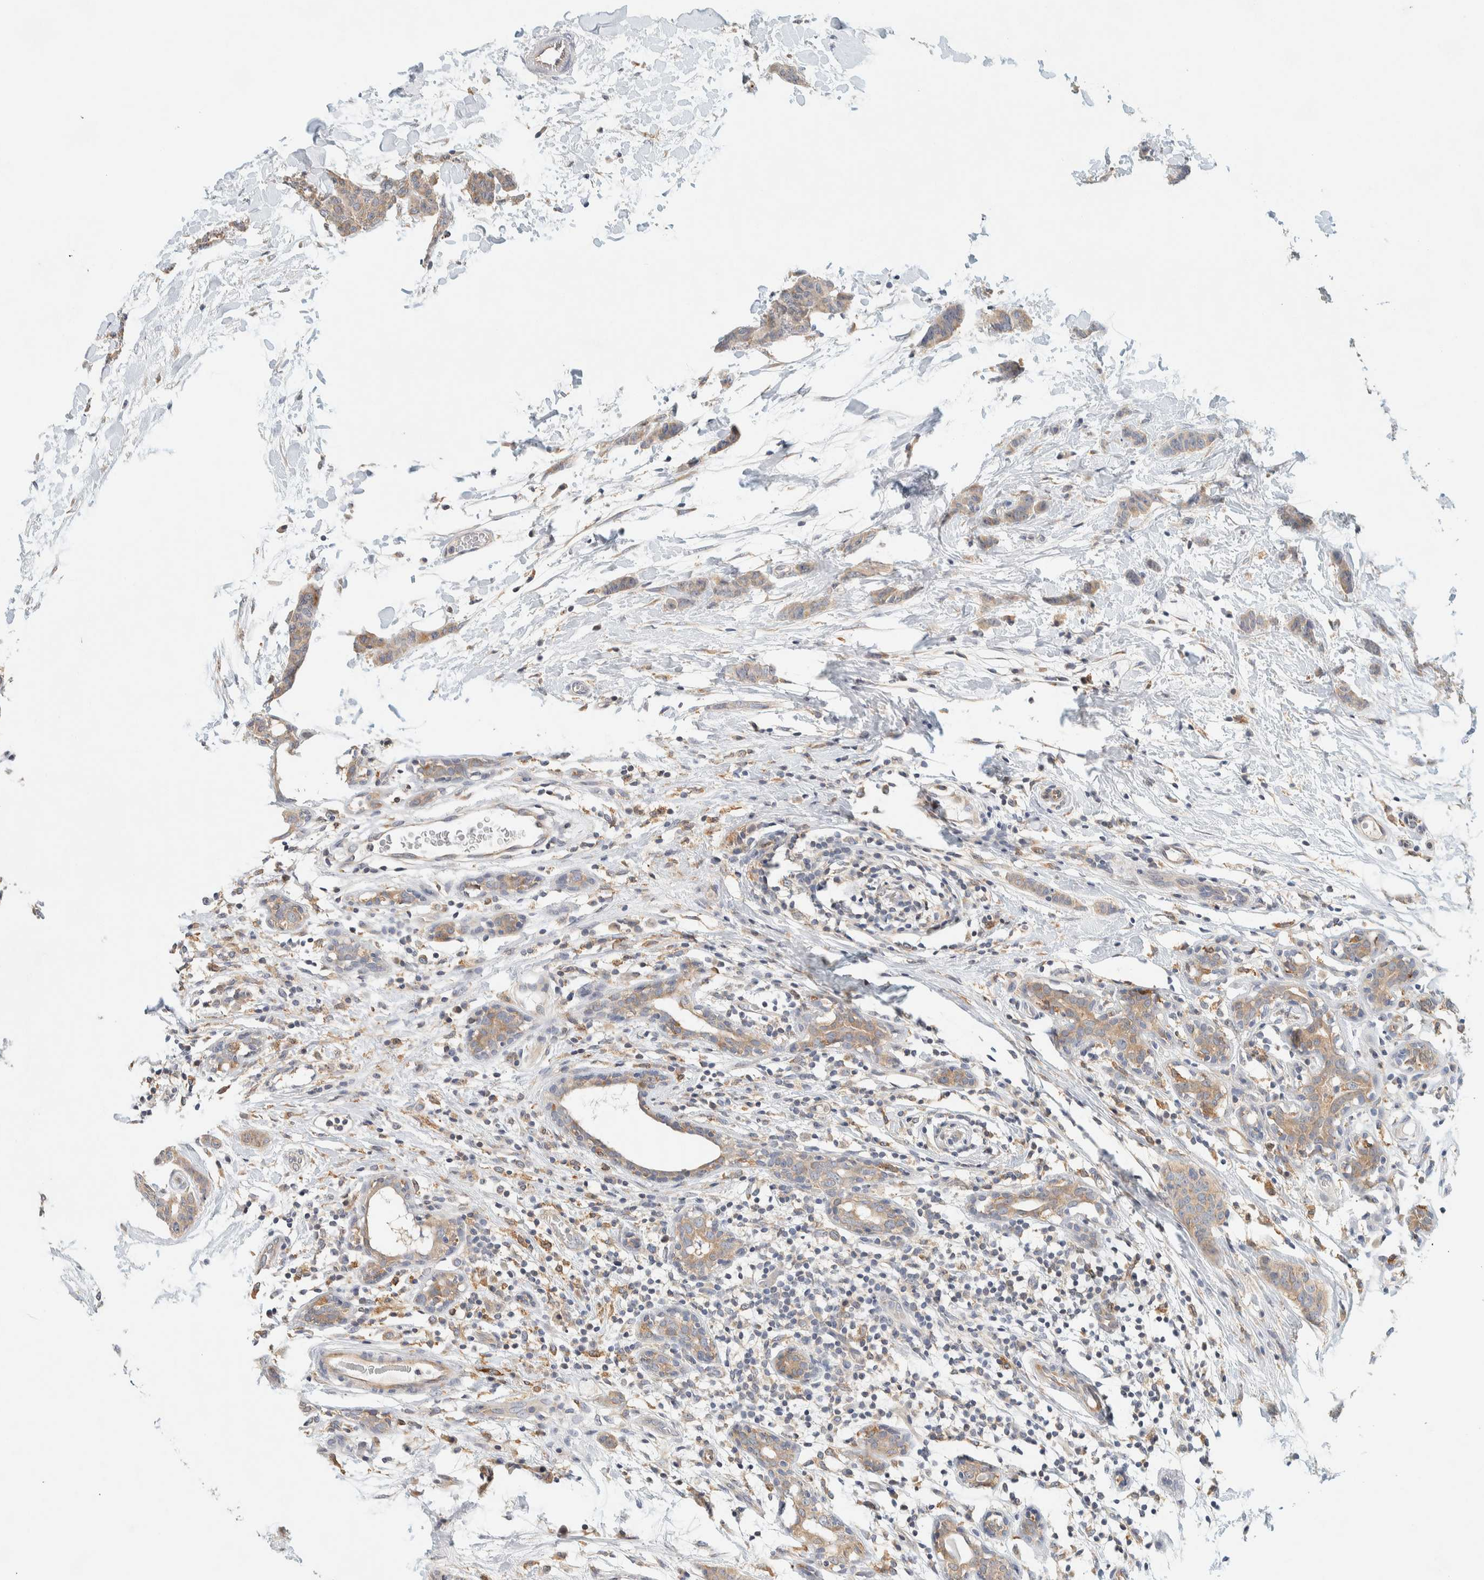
{"staining": {"intensity": "weak", "quantity": "25%-75%", "location": "cytoplasmic/membranous"}, "tissue": "breast cancer", "cell_type": "Tumor cells", "image_type": "cancer", "snomed": [{"axis": "morphology", "description": "Normal tissue, NOS"}, {"axis": "morphology", "description": "Duct carcinoma"}, {"axis": "topography", "description": "Breast"}], "caption": "Invasive ductal carcinoma (breast) tissue shows weak cytoplasmic/membranous positivity in approximately 25%-75% of tumor cells The staining is performed using DAB (3,3'-diaminobenzidine) brown chromogen to label protein expression. The nuclei are counter-stained blue using hematoxylin.", "gene": "SUMF2", "patient": {"sex": "female", "age": 40}}